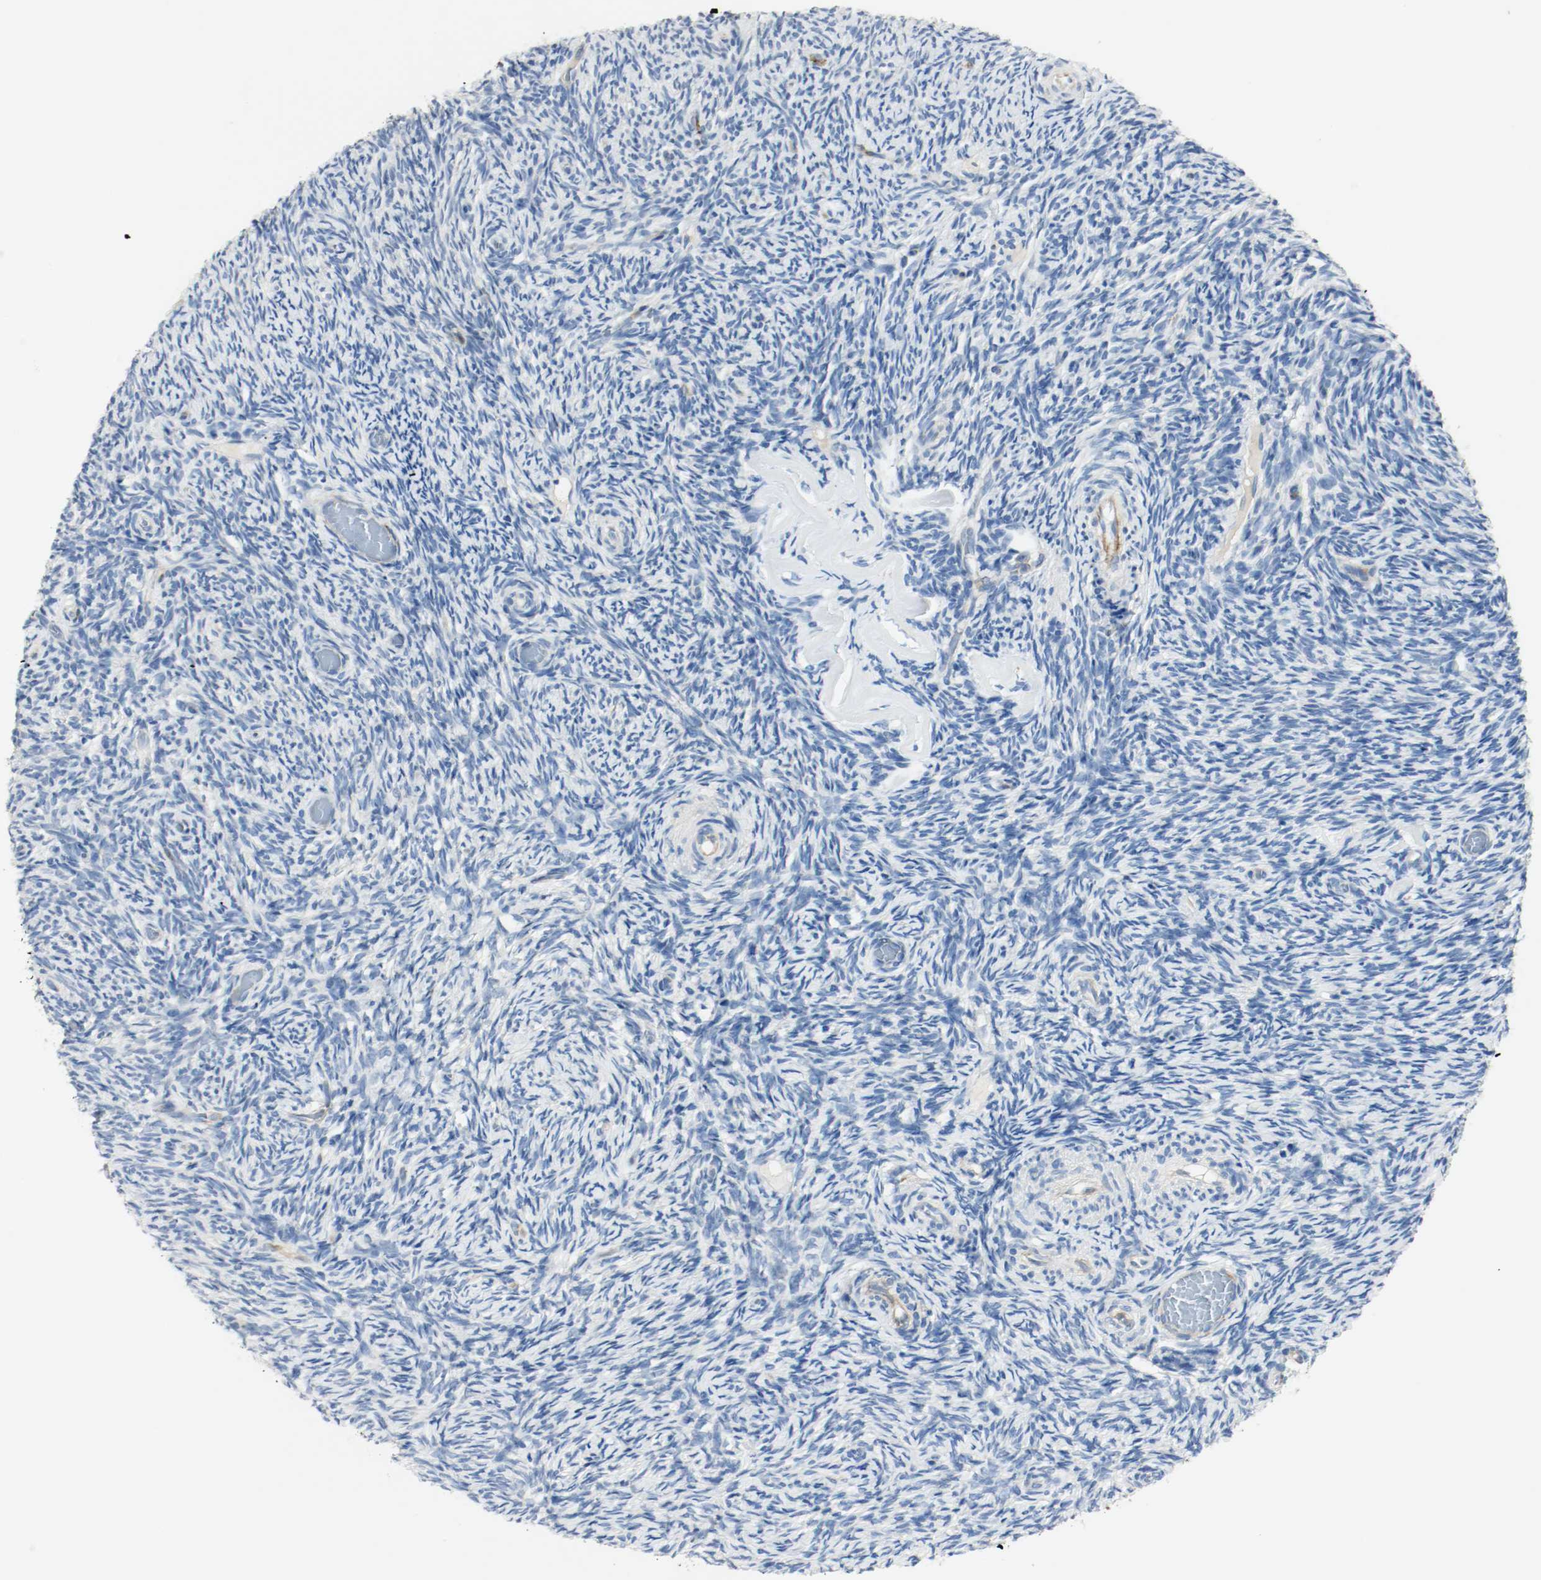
{"staining": {"intensity": "negative", "quantity": "none", "location": "none"}, "tissue": "ovary", "cell_type": "Follicle cells", "image_type": "normal", "snomed": [{"axis": "morphology", "description": "Normal tissue, NOS"}, {"axis": "topography", "description": "Ovary"}], "caption": "High magnification brightfield microscopy of normal ovary stained with DAB (3,3'-diaminobenzidine) (brown) and counterstained with hematoxylin (blue): follicle cells show no significant positivity. Nuclei are stained in blue.", "gene": "LAMB1", "patient": {"sex": "female", "age": 60}}